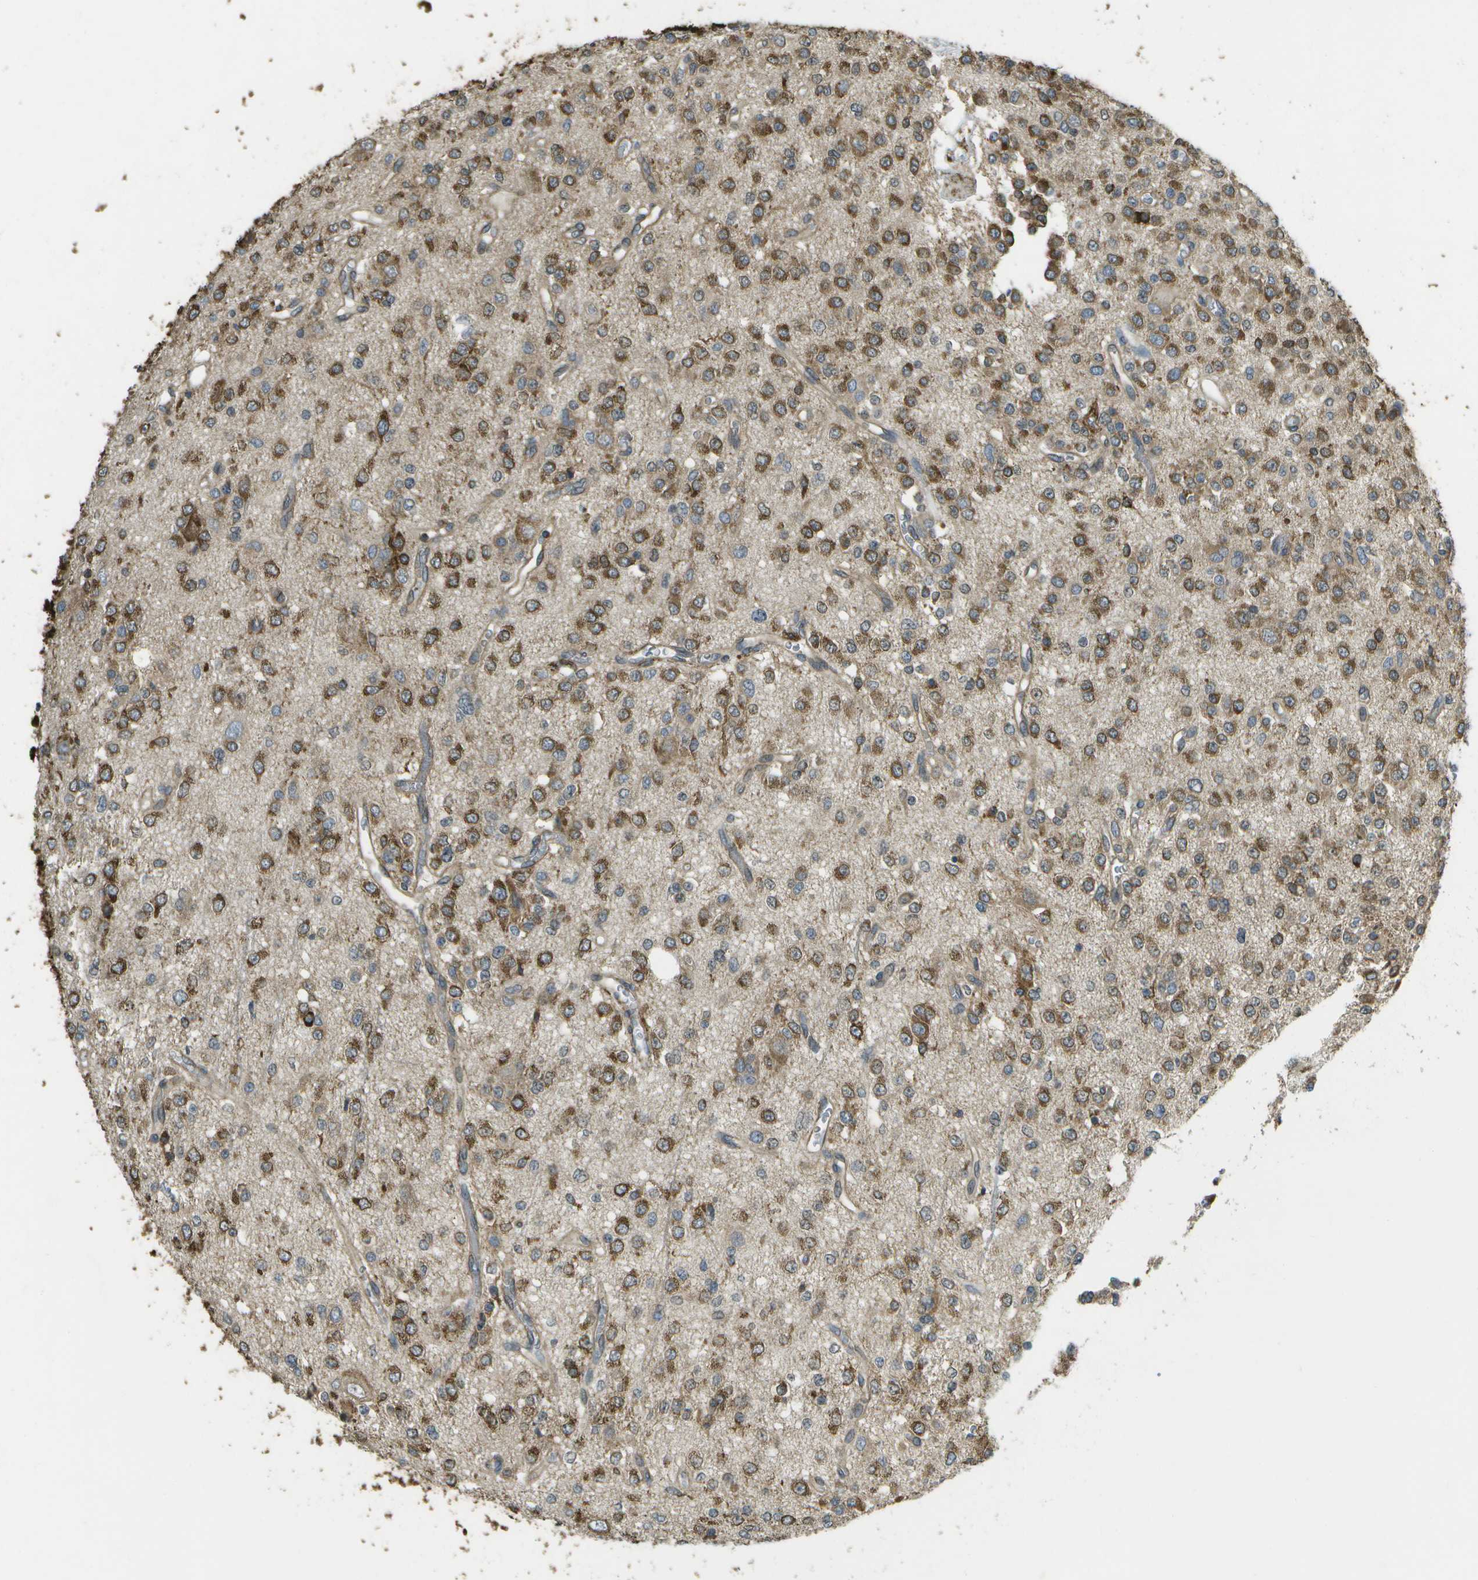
{"staining": {"intensity": "moderate", "quantity": ">75%", "location": "cytoplasmic/membranous"}, "tissue": "glioma", "cell_type": "Tumor cells", "image_type": "cancer", "snomed": [{"axis": "morphology", "description": "Glioma, malignant, Low grade"}, {"axis": "topography", "description": "Brain"}], "caption": "Immunohistochemical staining of malignant glioma (low-grade) exhibits medium levels of moderate cytoplasmic/membranous protein expression in approximately >75% of tumor cells.", "gene": "PDIA4", "patient": {"sex": "male", "age": 38}}